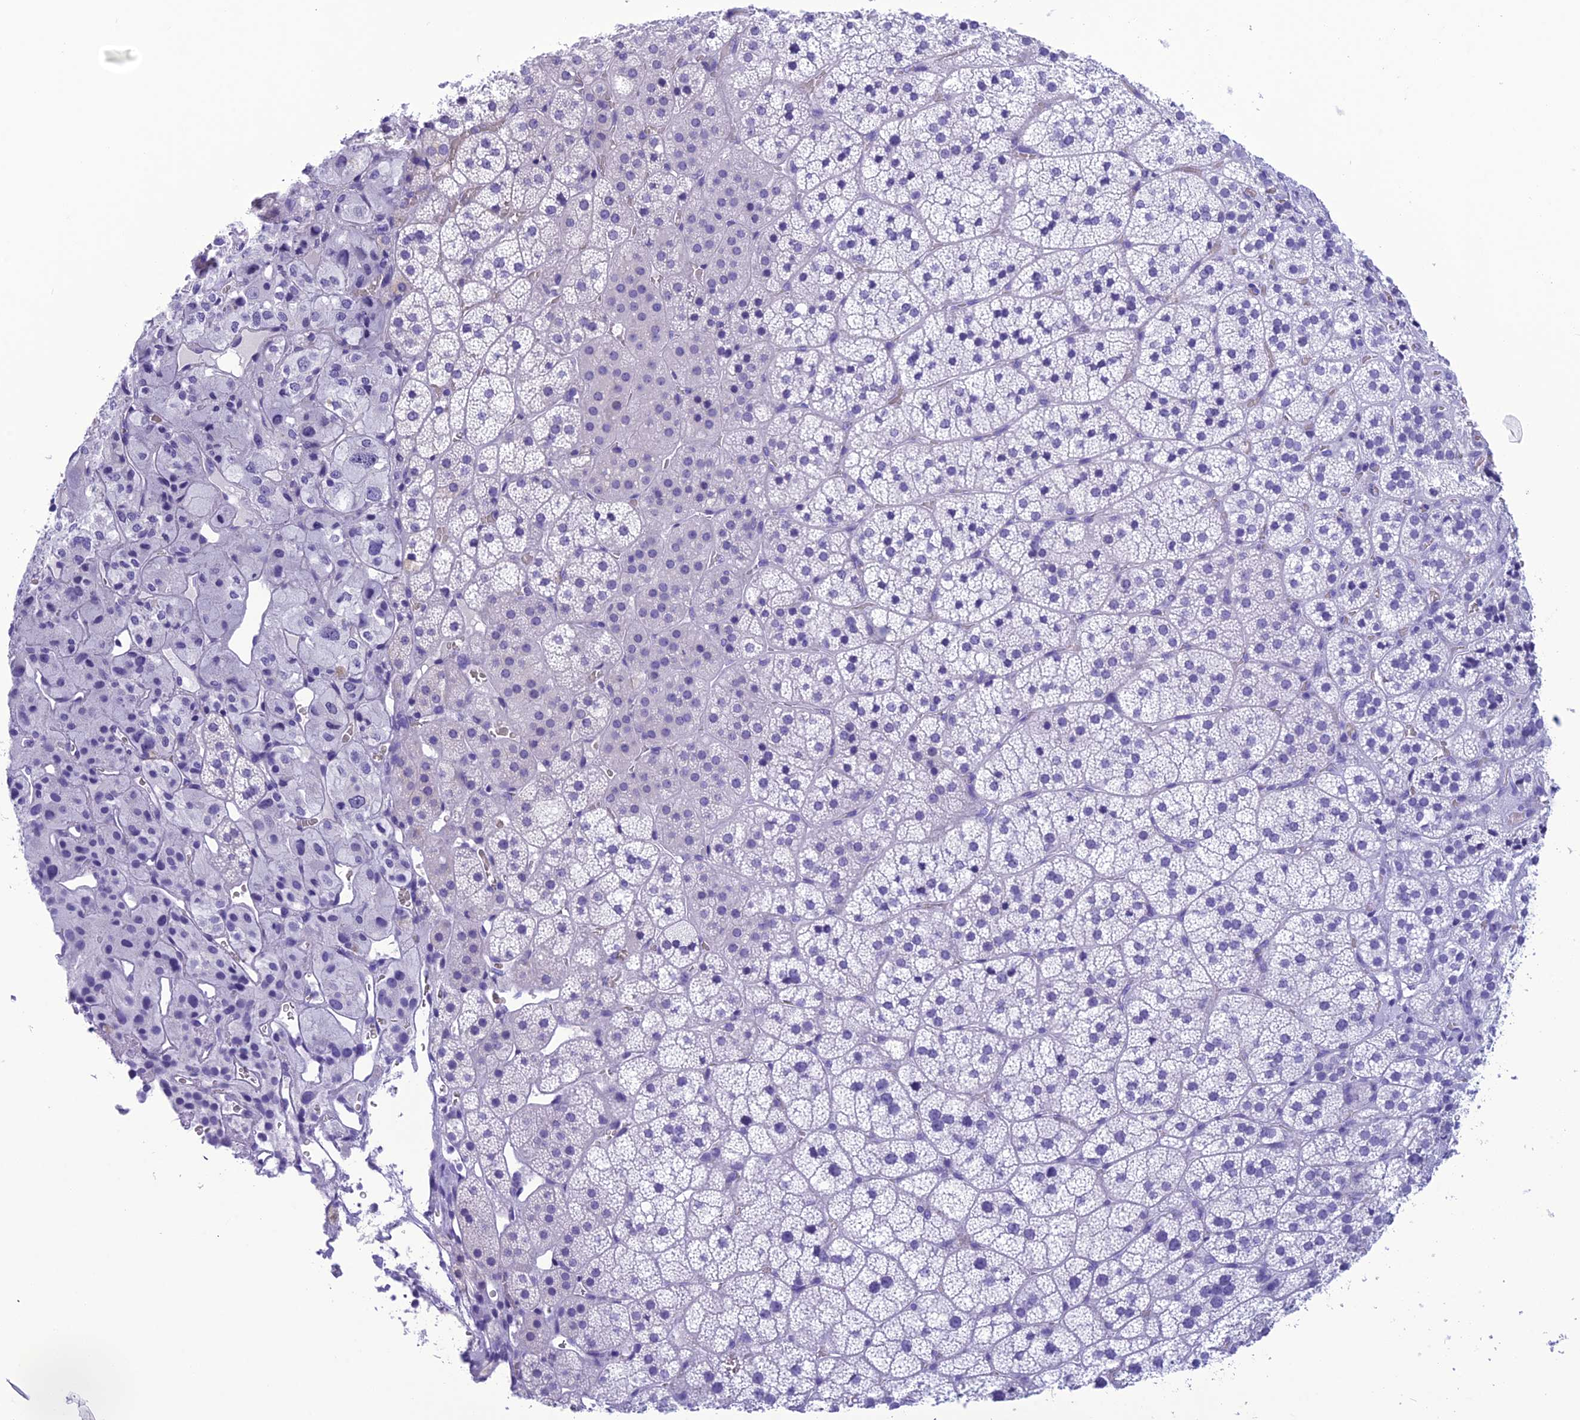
{"staining": {"intensity": "negative", "quantity": "none", "location": "none"}, "tissue": "adrenal gland", "cell_type": "Glandular cells", "image_type": "normal", "snomed": [{"axis": "morphology", "description": "Normal tissue, NOS"}, {"axis": "topography", "description": "Adrenal gland"}], "caption": "DAB immunohistochemical staining of normal human adrenal gland displays no significant expression in glandular cells.", "gene": "TRAM1L1", "patient": {"sex": "female", "age": 44}}